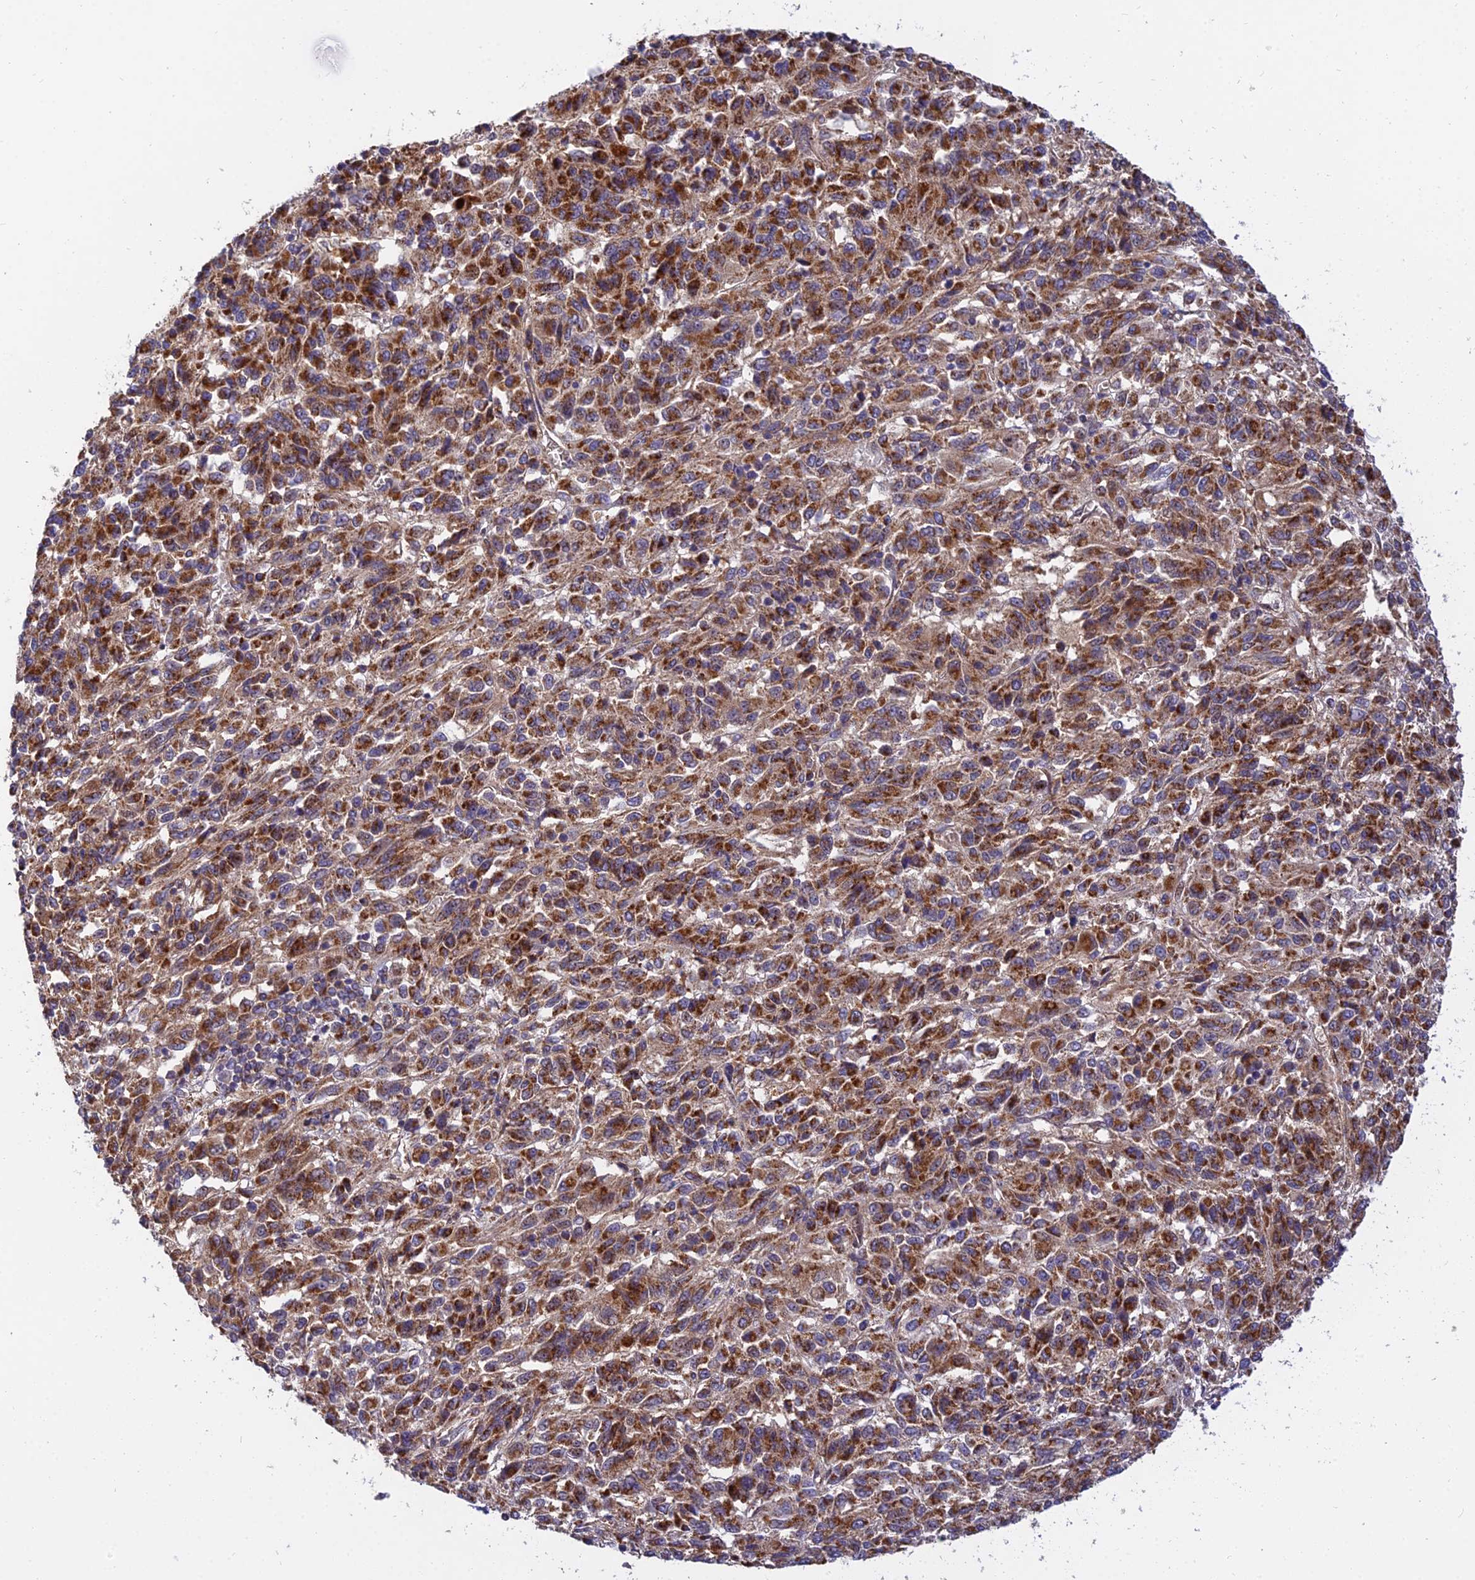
{"staining": {"intensity": "moderate", "quantity": ">75%", "location": "cytoplasmic/membranous"}, "tissue": "melanoma", "cell_type": "Tumor cells", "image_type": "cancer", "snomed": [{"axis": "morphology", "description": "Malignant melanoma, Metastatic site"}, {"axis": "topography", "description": "Lung"}], "caption": "The immunohistochemical stain shows moderate cytoplasmic/membranous expression in tumor cells of malignant melanoma (metastatic site) tissue.", "gene": "PODNL1", "patient": {"sex": "male", "age": 64}}